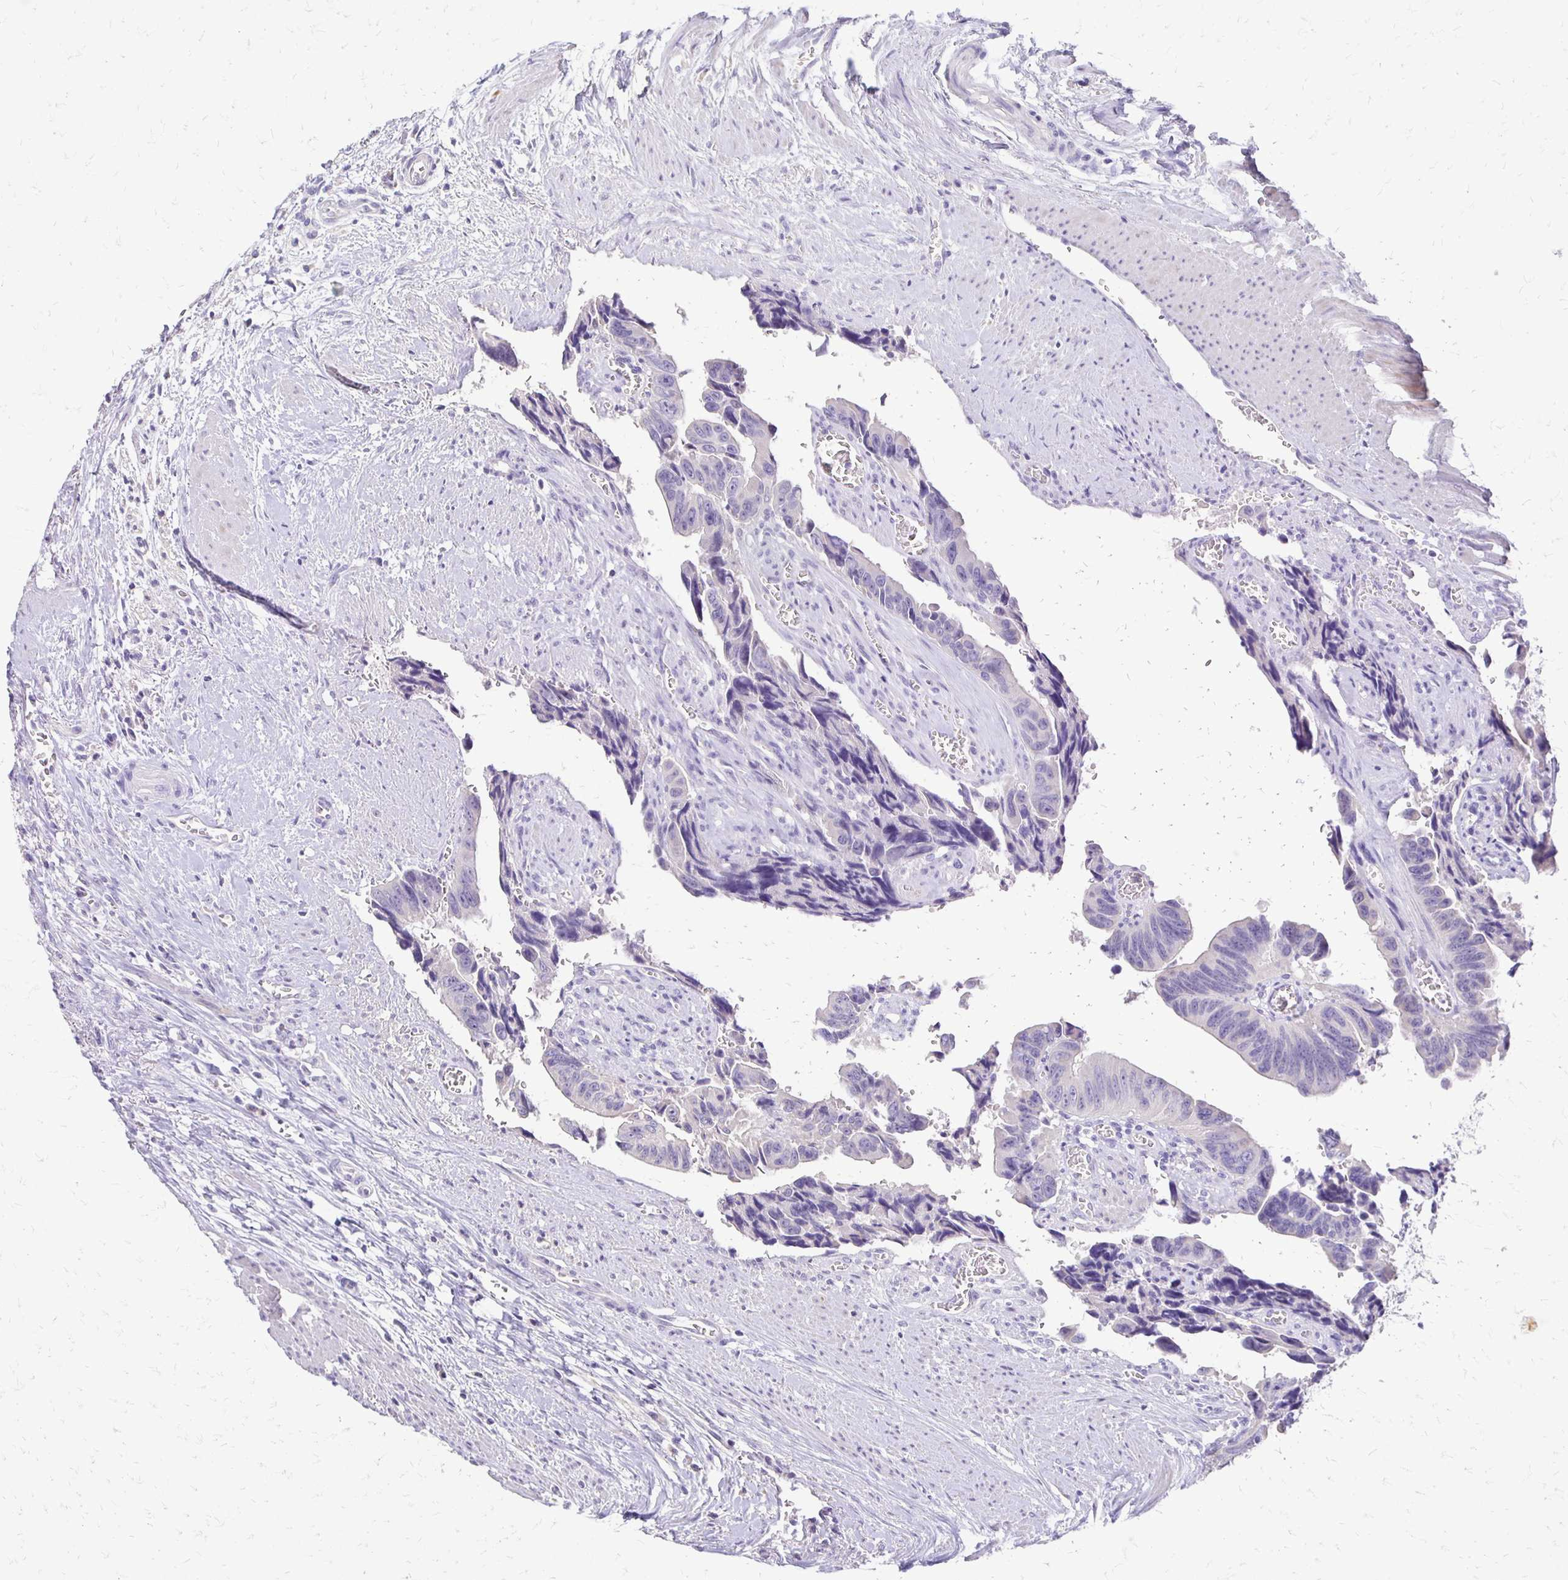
{"staining": {"intensity": "negative", "quantity": "none", "location": "none"}, "tissue": "colorectal cancer", "cell_type": "Tumor cells", "image_type": "cancer", "snomed": [{"axis": "morphology", "description": "Adenocarcinoma, NOS"}, {"axis": "topography", "description": "Rectum"}], "caption": "DAB immunohistochemical staining of human adenocarcinoma (colorectal) displays no significant expression in tumor cells.", "gene": "ALPG", "patient": {"sex": "male", "age": 76}}